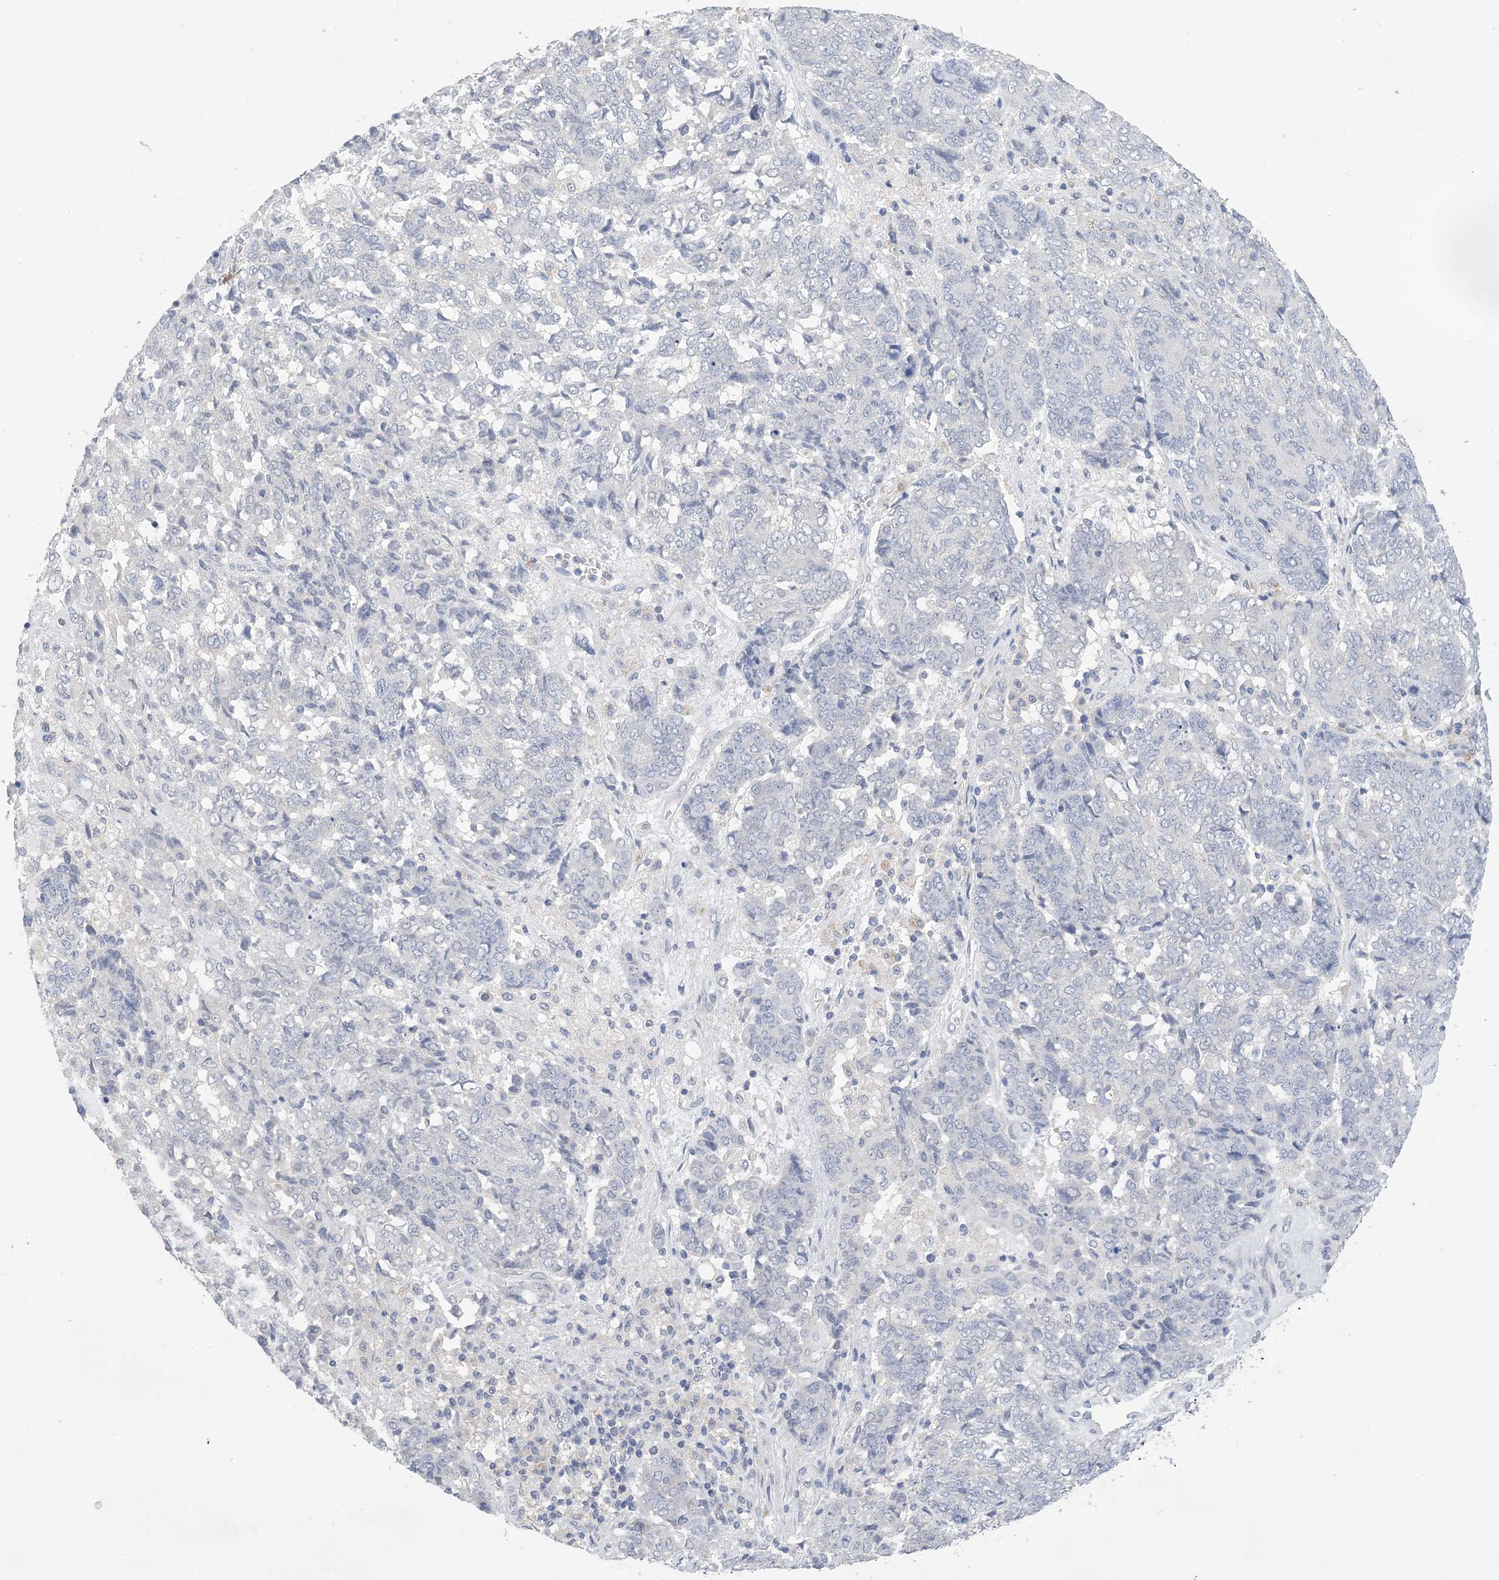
{"staining": {"intensity": "negative", "quantity": "none", "location": "none"}, "tissue": "endometrial cancer", "cell_type": "Tumor cells", "image_type": "cancer", "snomed": [{"axis": "morphology", "description": "Adenocarcinoma, NOS"}, {"axis": "topography", "description": "Endometrium"}], "caption": "Human endometrial cancer stained for a protein using immunohistochemistry (IHC) displays no positivity in tumor cells.", "gene": "DSC3", "patient": {"sex": "female", "age": 80}}